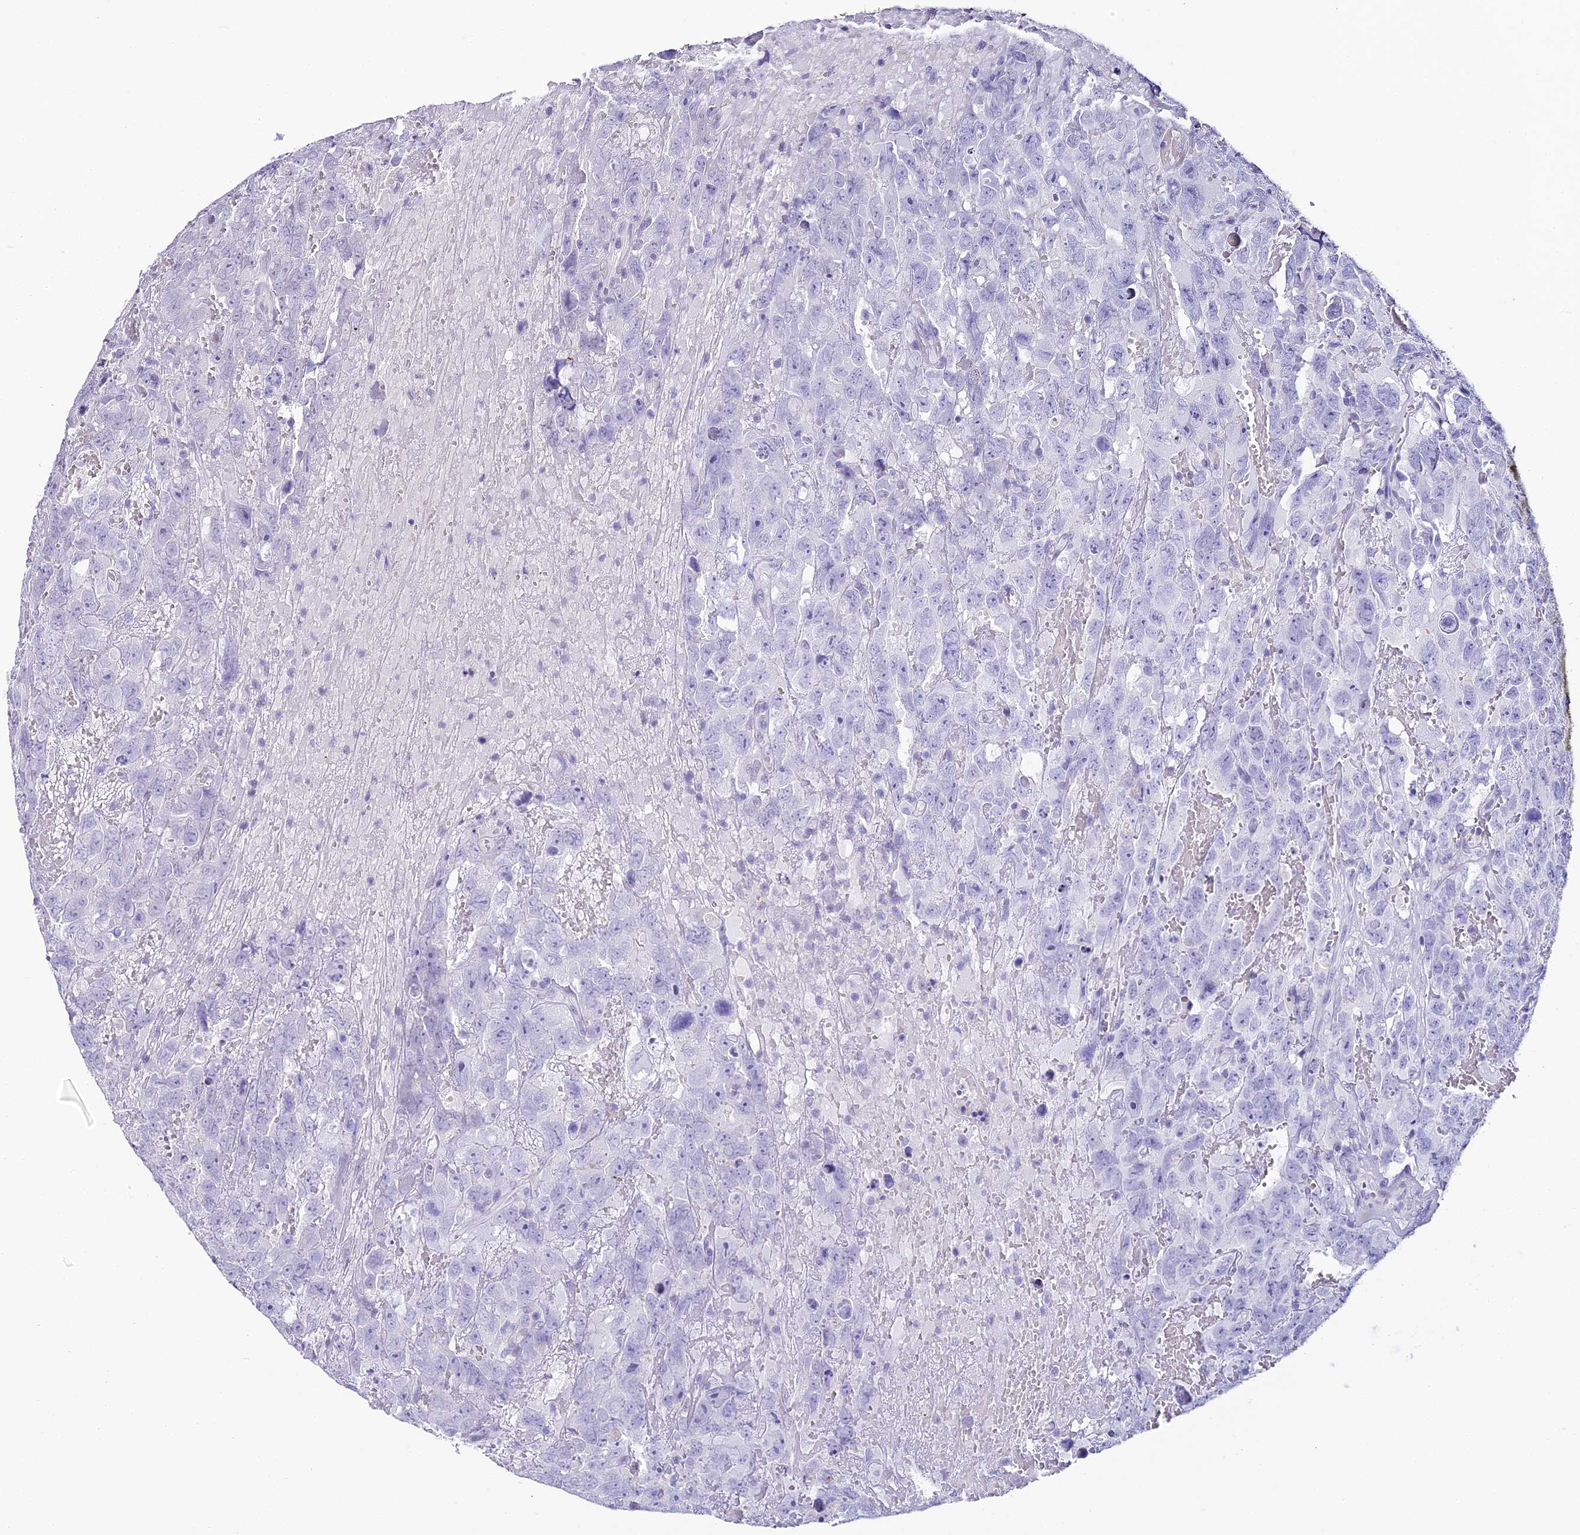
{"staining": {"intensity": "negative", "quantity": "none", "location": "none"}, "tissue": "testis cancer", "cell_type": "Tumor cells", "image_type": "cancer", "snomed": [{"axis": "morphology", "description": "Carcinoma, Embryonal, NOS"}, {"axis": "topography", "description": "Testis"}], "caption": "Immunohistochemical staining of human testis embryonal carcinoma demonstrates no significant positivity in tumor cells.", "gene": "ABHD14A-ACY1", "patient": {"sex": "male", "age": 45}}